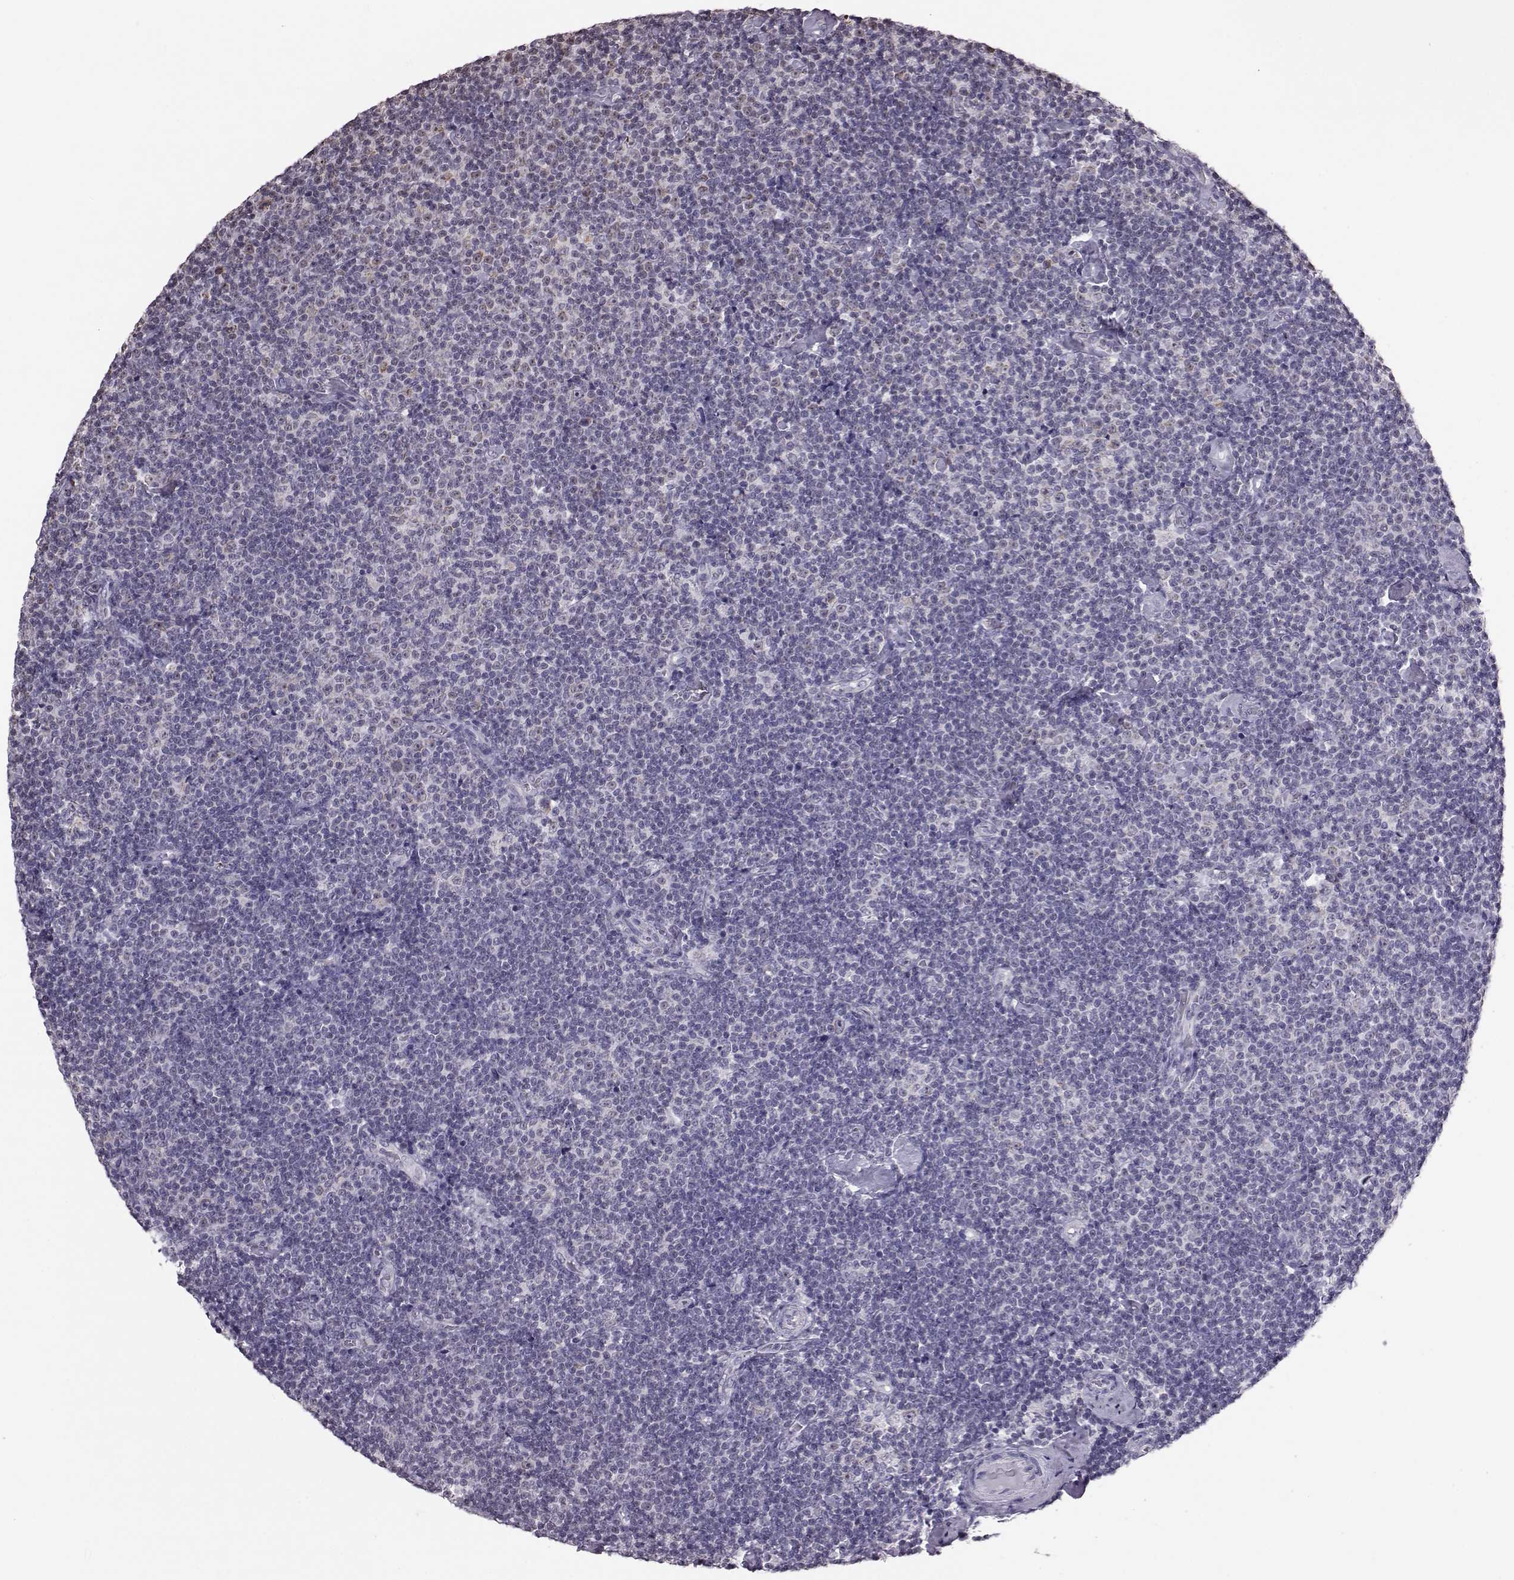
{"staining": {"intensity": "negative", "quantity": "none", "location": "none"}, "tissue": "lymphoma", "cell_type": "Tumor cells", "image_type": "cancer", "snomed": [{"axis": "morphology", "description": "Malignant lymphoma, non-Hodgkin's type, Low grade"}, {"axis": "topography", "description": "Lymph node"}], "caption": "DAB immunohistochemical staining of lymphoma displays no significant staining in tumor cells.", "gene": "ALDH3A1", "patient": {"sex": "male", "age": 81}}